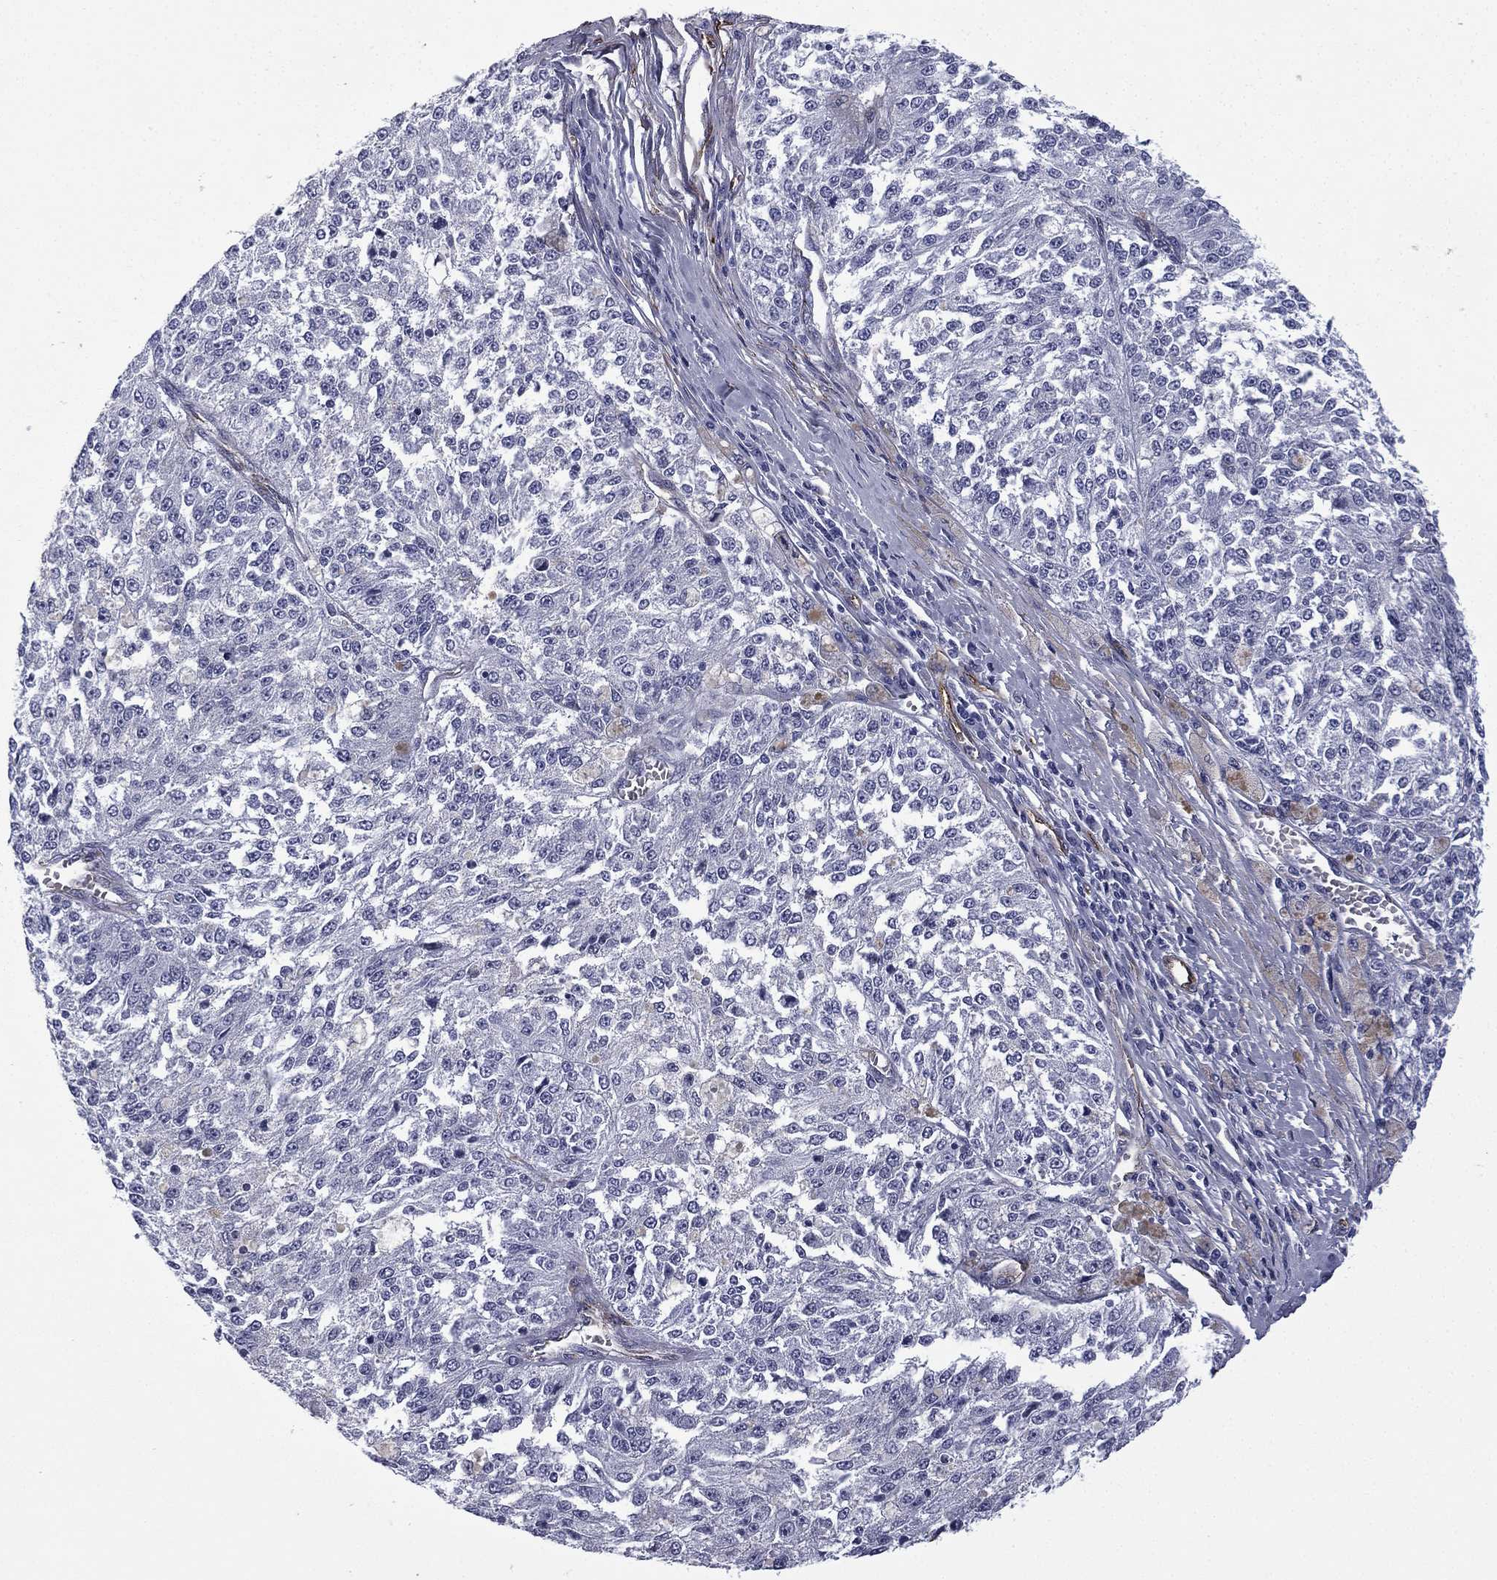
{"staining": {"intensity": "negative", "quantity": "none", "location": "none"}, "tissue": "melanoma", "cell_type": "Tumor cells", "image_type": "cancer", "snomed": [{"axis": "morphology", "description": "Malignant melanoma, Metastatic site"}, {"axis": "topography", "description": "Lymph node"}], "caption": "Tumor cells show no significant staining in malignant melanoma (metastatic site).", "gene": "CAVIN3", "patient": {"sex": "female", "age": 64}}